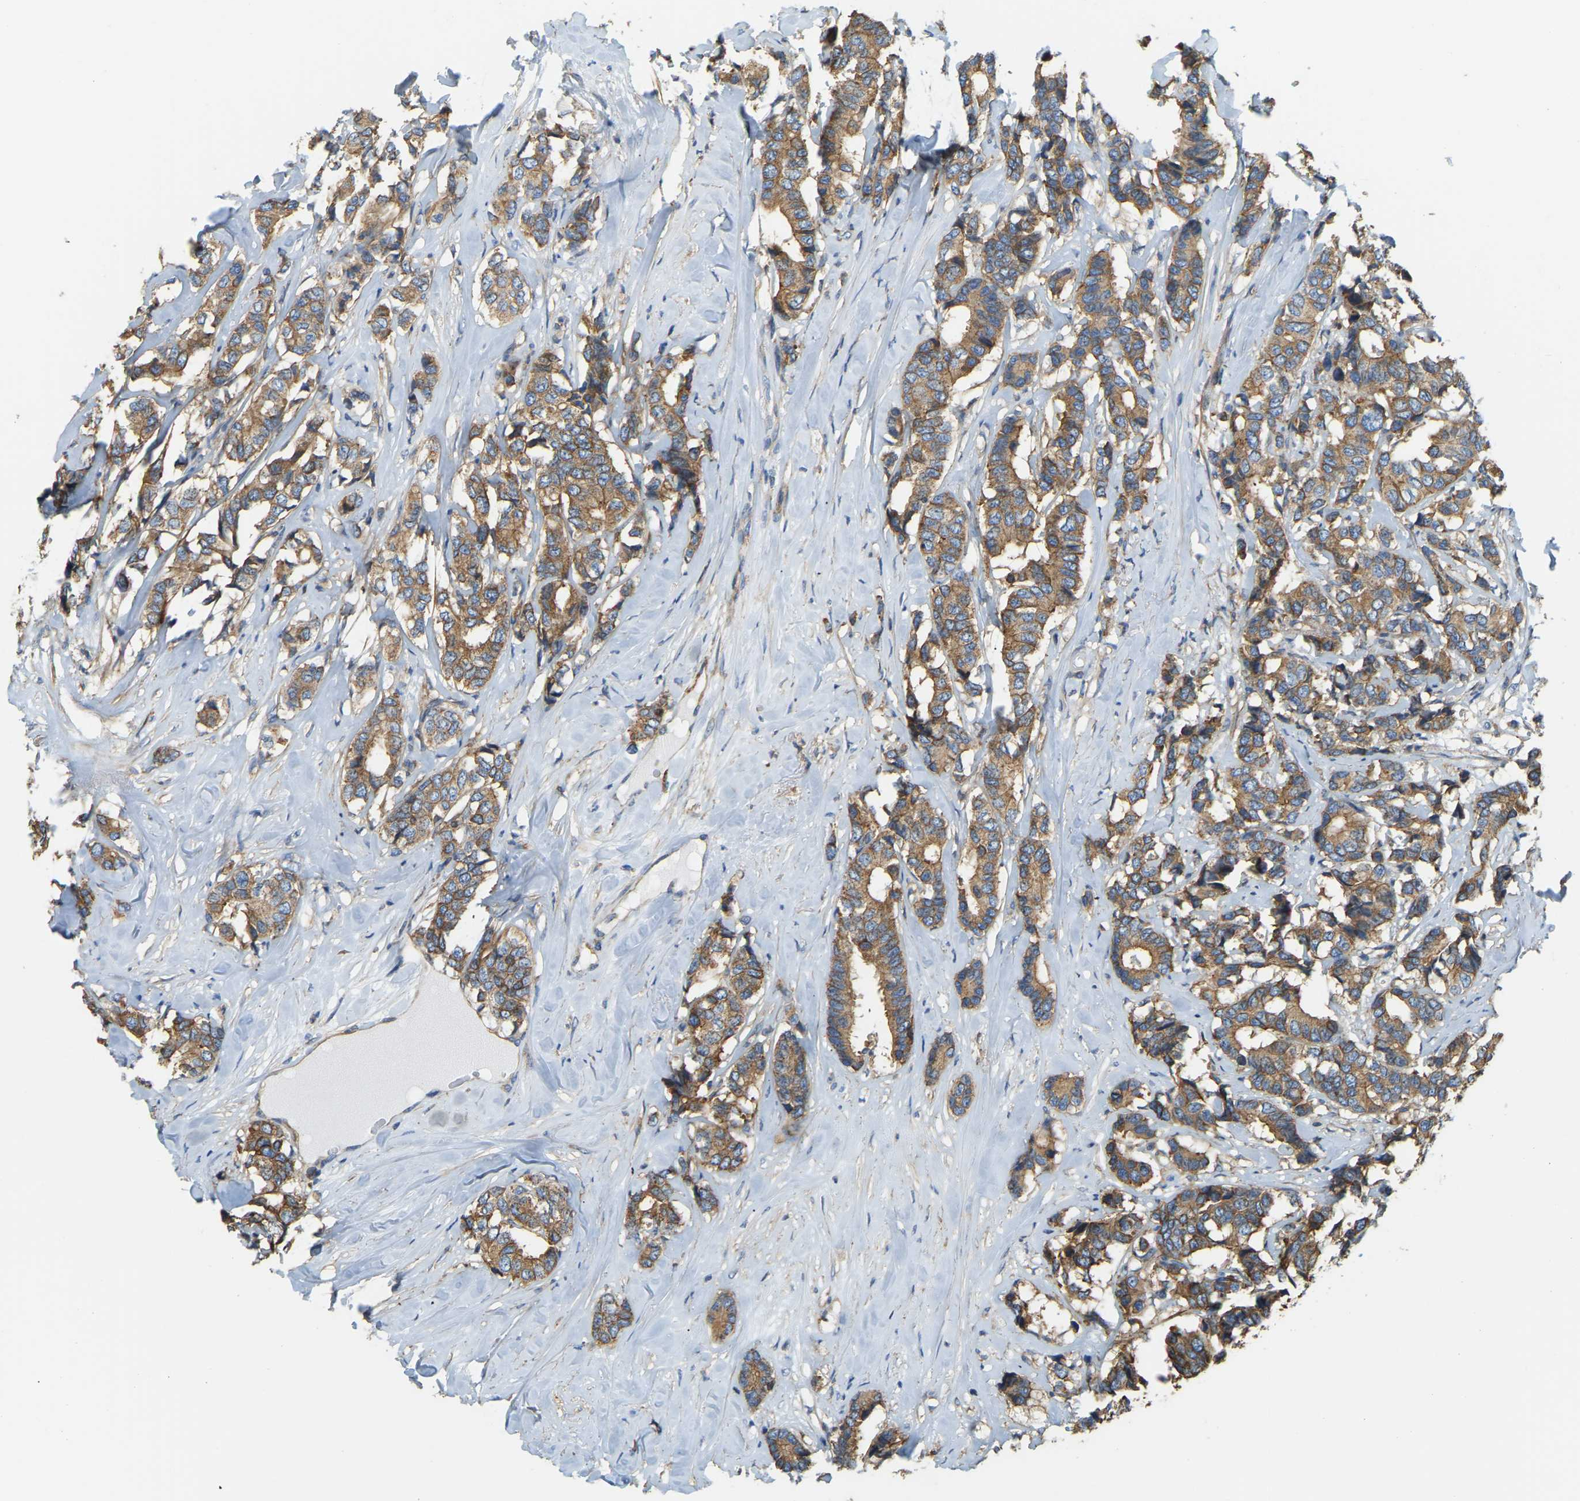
{"staining": {"intensity": "moderate", "quantity": ">75%", "location": "cytoplasmic/membranous"}, "tissue": "breast cancer", "cell_type": "Tumor cells", "image_type": "cancer", "snomed": [{"axis": "morphology", "description": "Duct carcinoma"}, {"axis": "topography", "description": "Breast"}], "caption": "Protein positivity by immunohistochemistry (IHC) demonstrates moderate cytoplasmic/membranous staining in approximately >75% of tumor cells in breast cancer.", "gene": "AHNAK", "patient": {"sex": "female", "age": 87}}